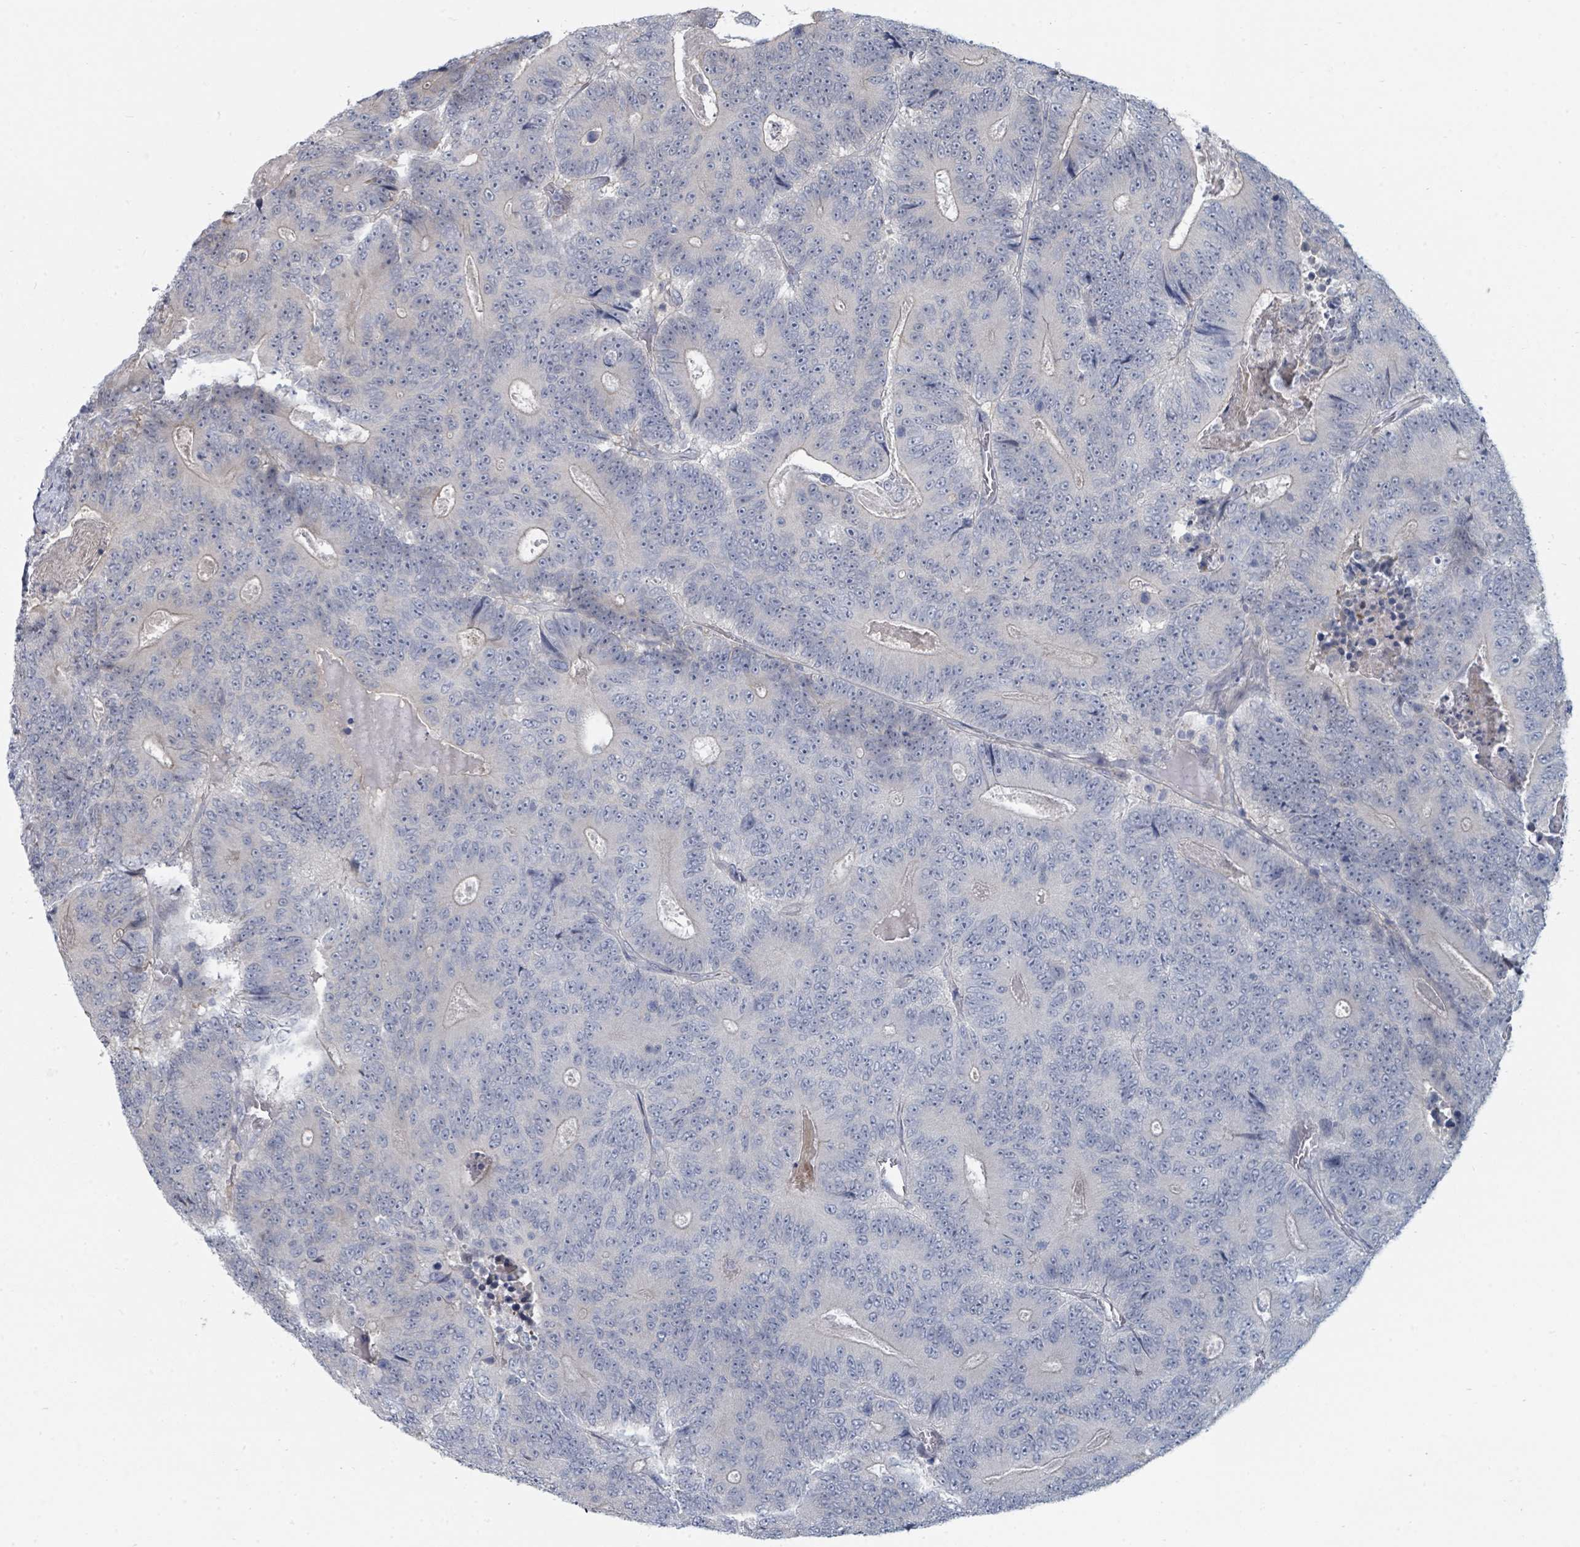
{"staining": {"intensity": "negative", "quantity": "none", "location": "none"}, "tissue": "colorectal cancer", "cell_type": "Tumor cells", "image_type": "cancer", "snomed": [{"axis": "morphology", "description": "Adenocarcinoma, NOS"}, {"axis": "topography", "description": "Colon"}], "caption": "A high-resolution micrograph shows immunohistochemistry (IHC) staining of colorectal cancer (adenocarcinoma), which displays no significant positivity in tumor cells. (DAB immunohistochemistry (IHC) with hematoxylin counter stain).", "gene": "SLC25A45", "patient": {"sex": "male", "age": 83}}